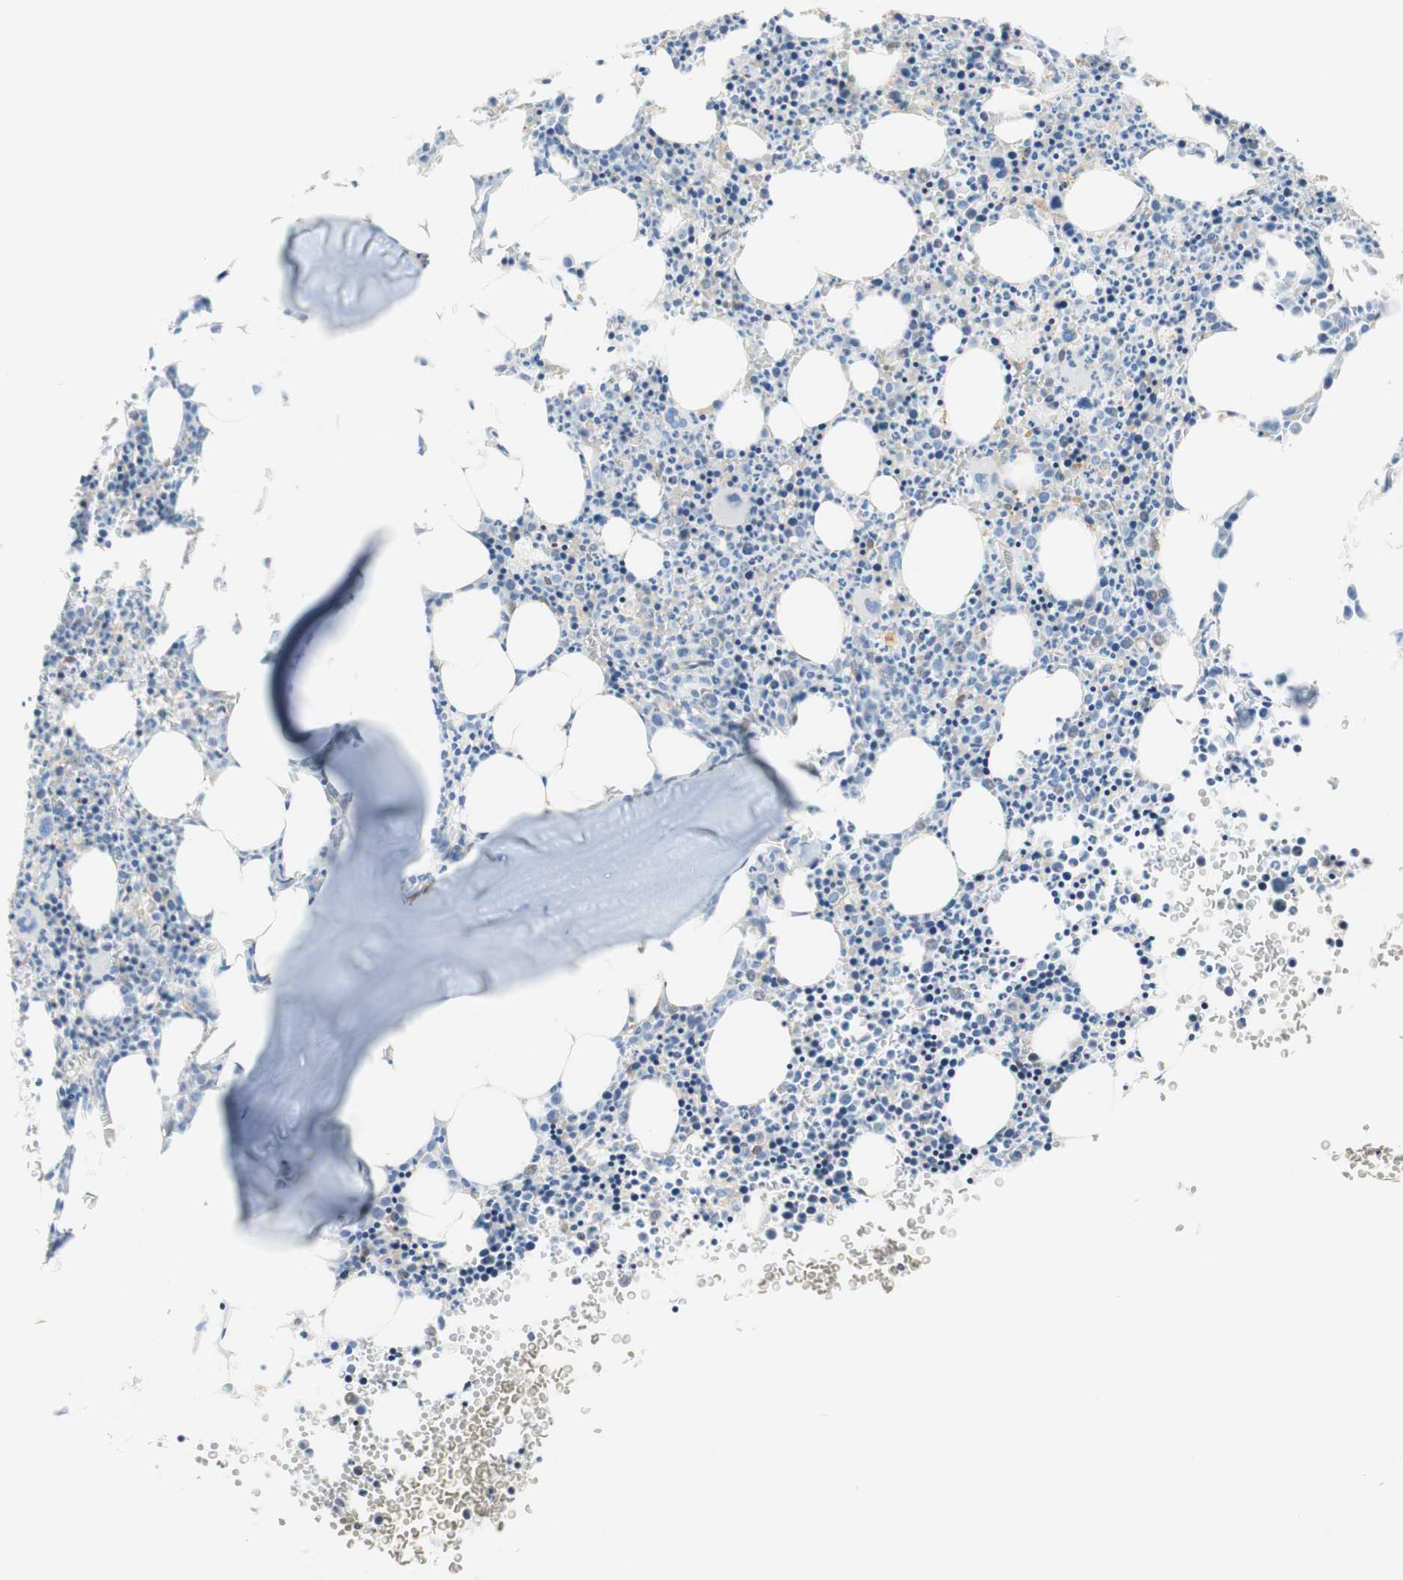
{"staining": {"intensity": "moderate", "quantity": "<25%", "location": "cytoplasmic/membranous,nuclear"}, "tissue": "bone marrow", "cell_type": "Hematopoietic cells", "image_type": "normal", "snomed": [{"axis": "morphology", "description": "Normal tissue, NOS"}, {"axis": "morphology", "description": "Inflammation, NOS"}, {"axis": "topography", "description": "Bone marrow"}], "caption": "DAB (3,3'-diaminobenzidine) immunohistochemical staining of unremarkable bone marrow exhibits moderate cytoplasmic/membranous,nuclear protein positivity in about <25% of hematopoietic cells.", "gene": "SELENBP1", "patient": {"sex": "female", "age": 61}}